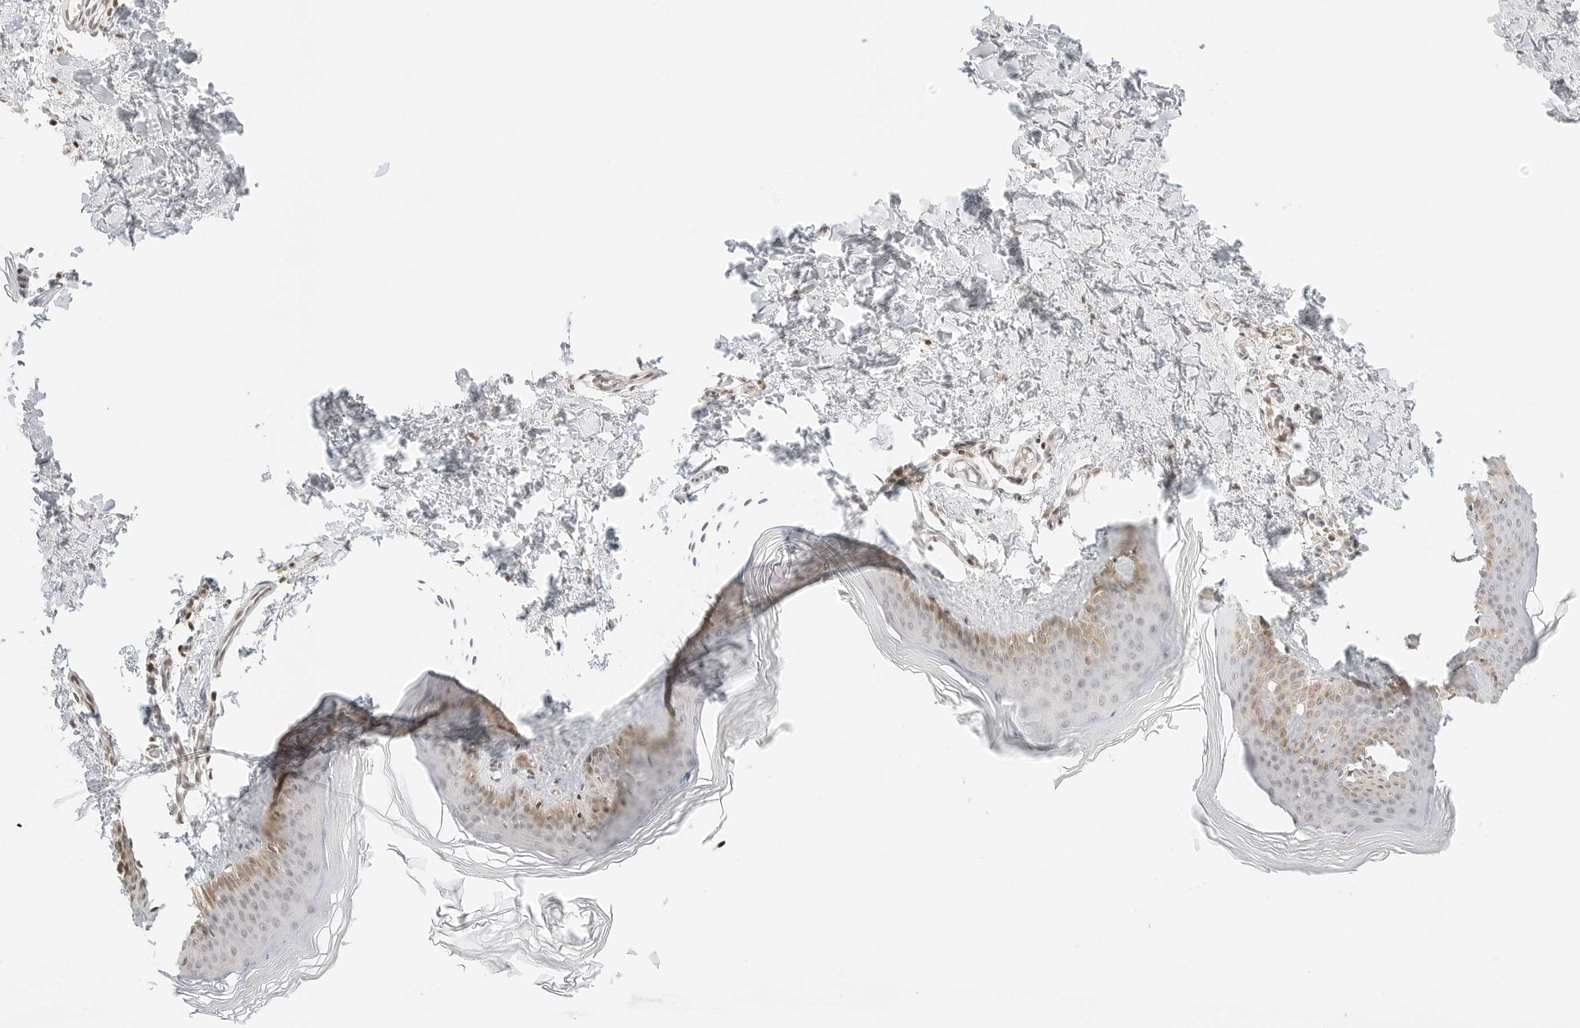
{"staining": {"intensity": "negative", "quantity": "none", "location": "none"}, "tissue": "skin", "cell_type": "Fibroblasts", "image_type": "normal", "snomed": [{"axis": "morphology", "description": "Normal tissue, NOS"}, {"axis": "topography", "description": "Skin"}], "caption": "IHC of benign human skin demonstrates no positivity in fibroblasts. (Stains: DAB (3,3'-diaminobenzidine) immunohistochemistry (IHC) with hematoxylin counter stain, Microscopy: brightfield microscopy at high magnification).", "gene": "RPS6KL1", "patient": {"sex": "female", "age": 27}}